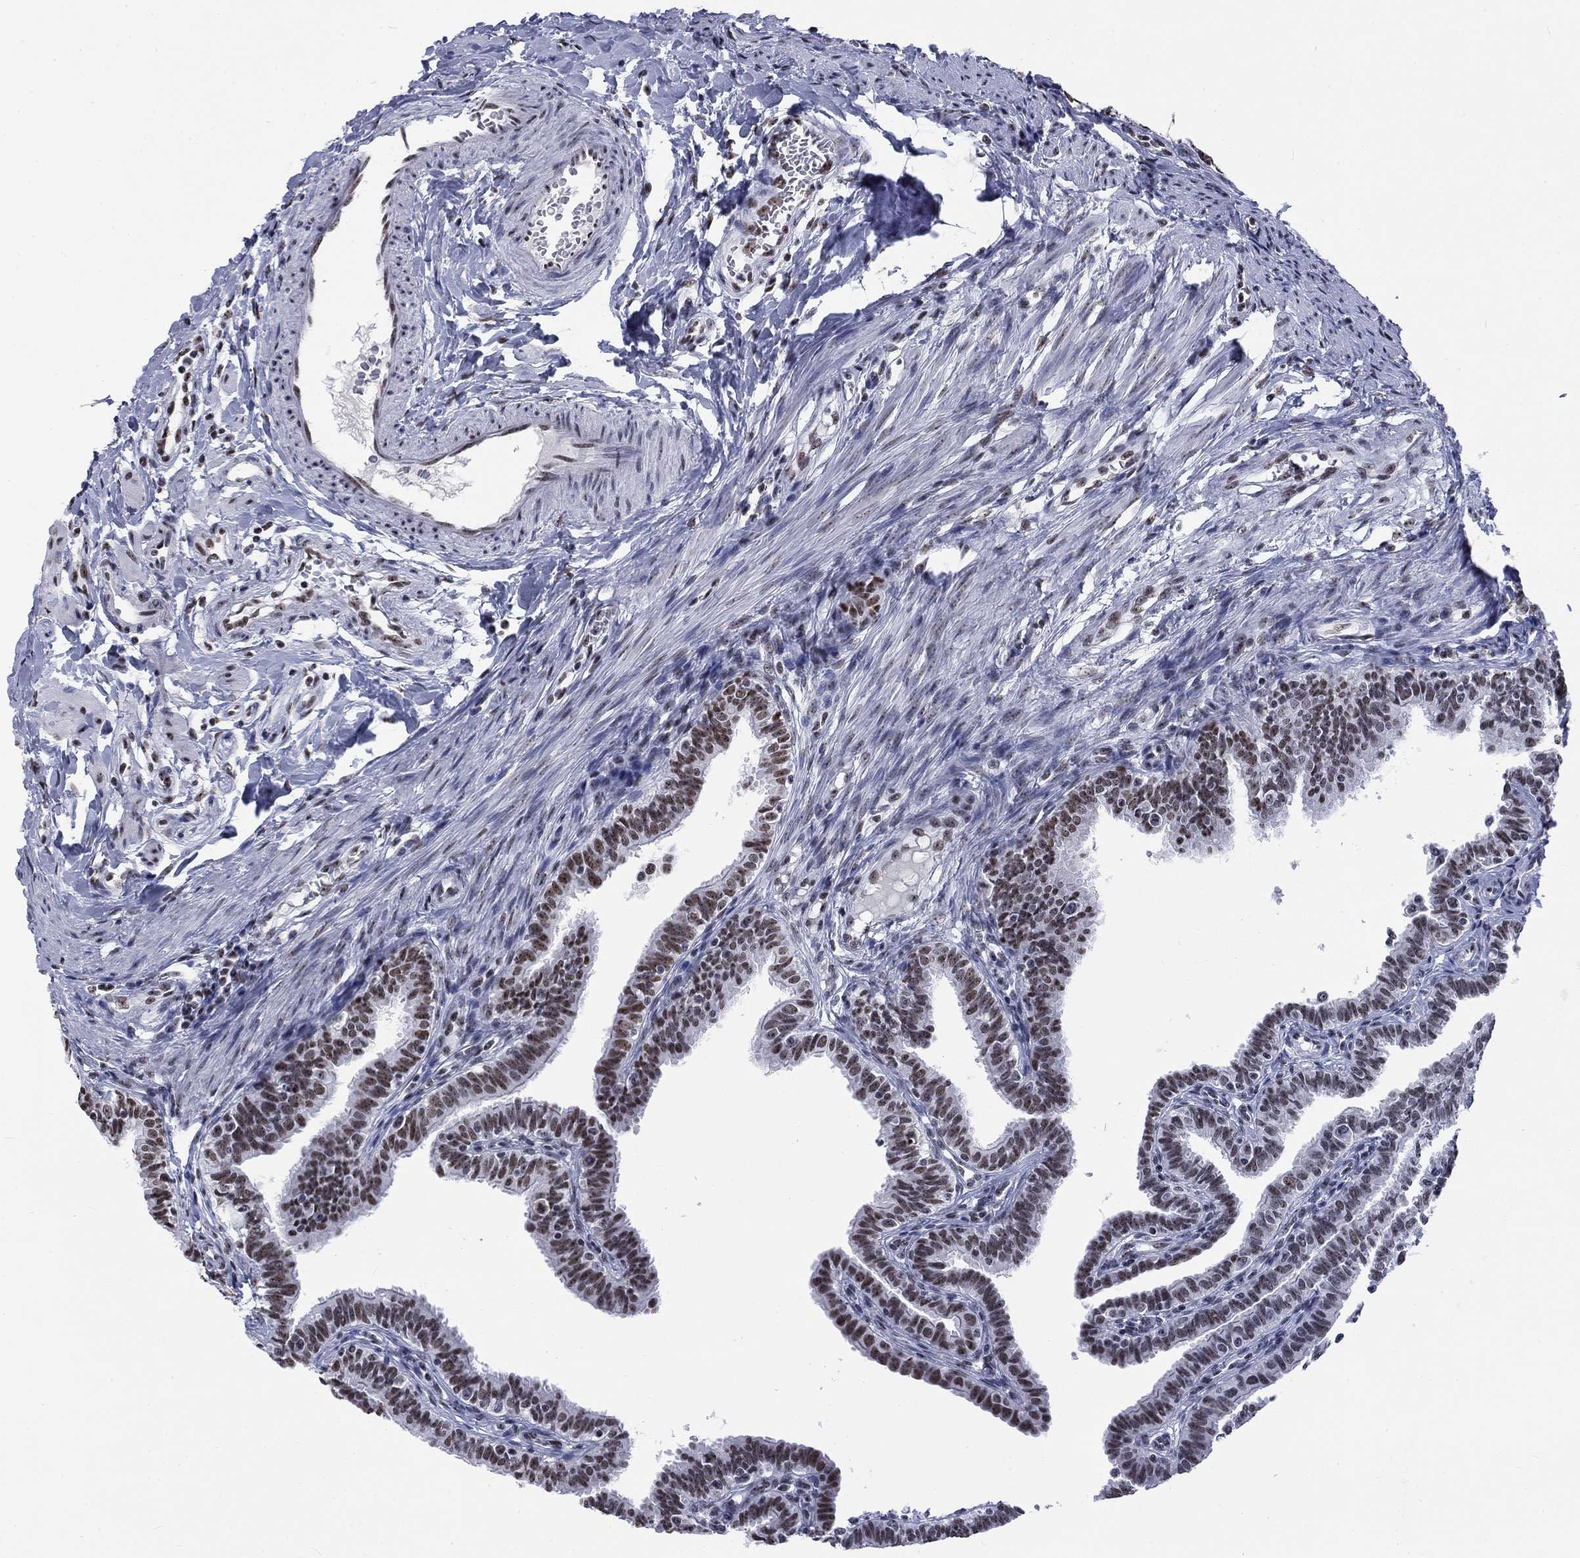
{"staining": {"intensity": "moderate", "quantity": ">75%", "location": "nuclear"}, "tissue": "fallopian tube", "cell_type": "Glandular cells", "image_type": "normal", "snomed": [{"axis": "morphology", "description": "Normal tissue, NOS"}, {"axis": "topography", "description": "Fallopian tube"}], "caption": "A high-resolution image shows IHC staining of unremarkable fallopian tube, which shows moderate nuclear positivity in approximately >75% of glandular cells.", "gene": "CSRNP3", "patient": {"sex": "female", "age": 36}}